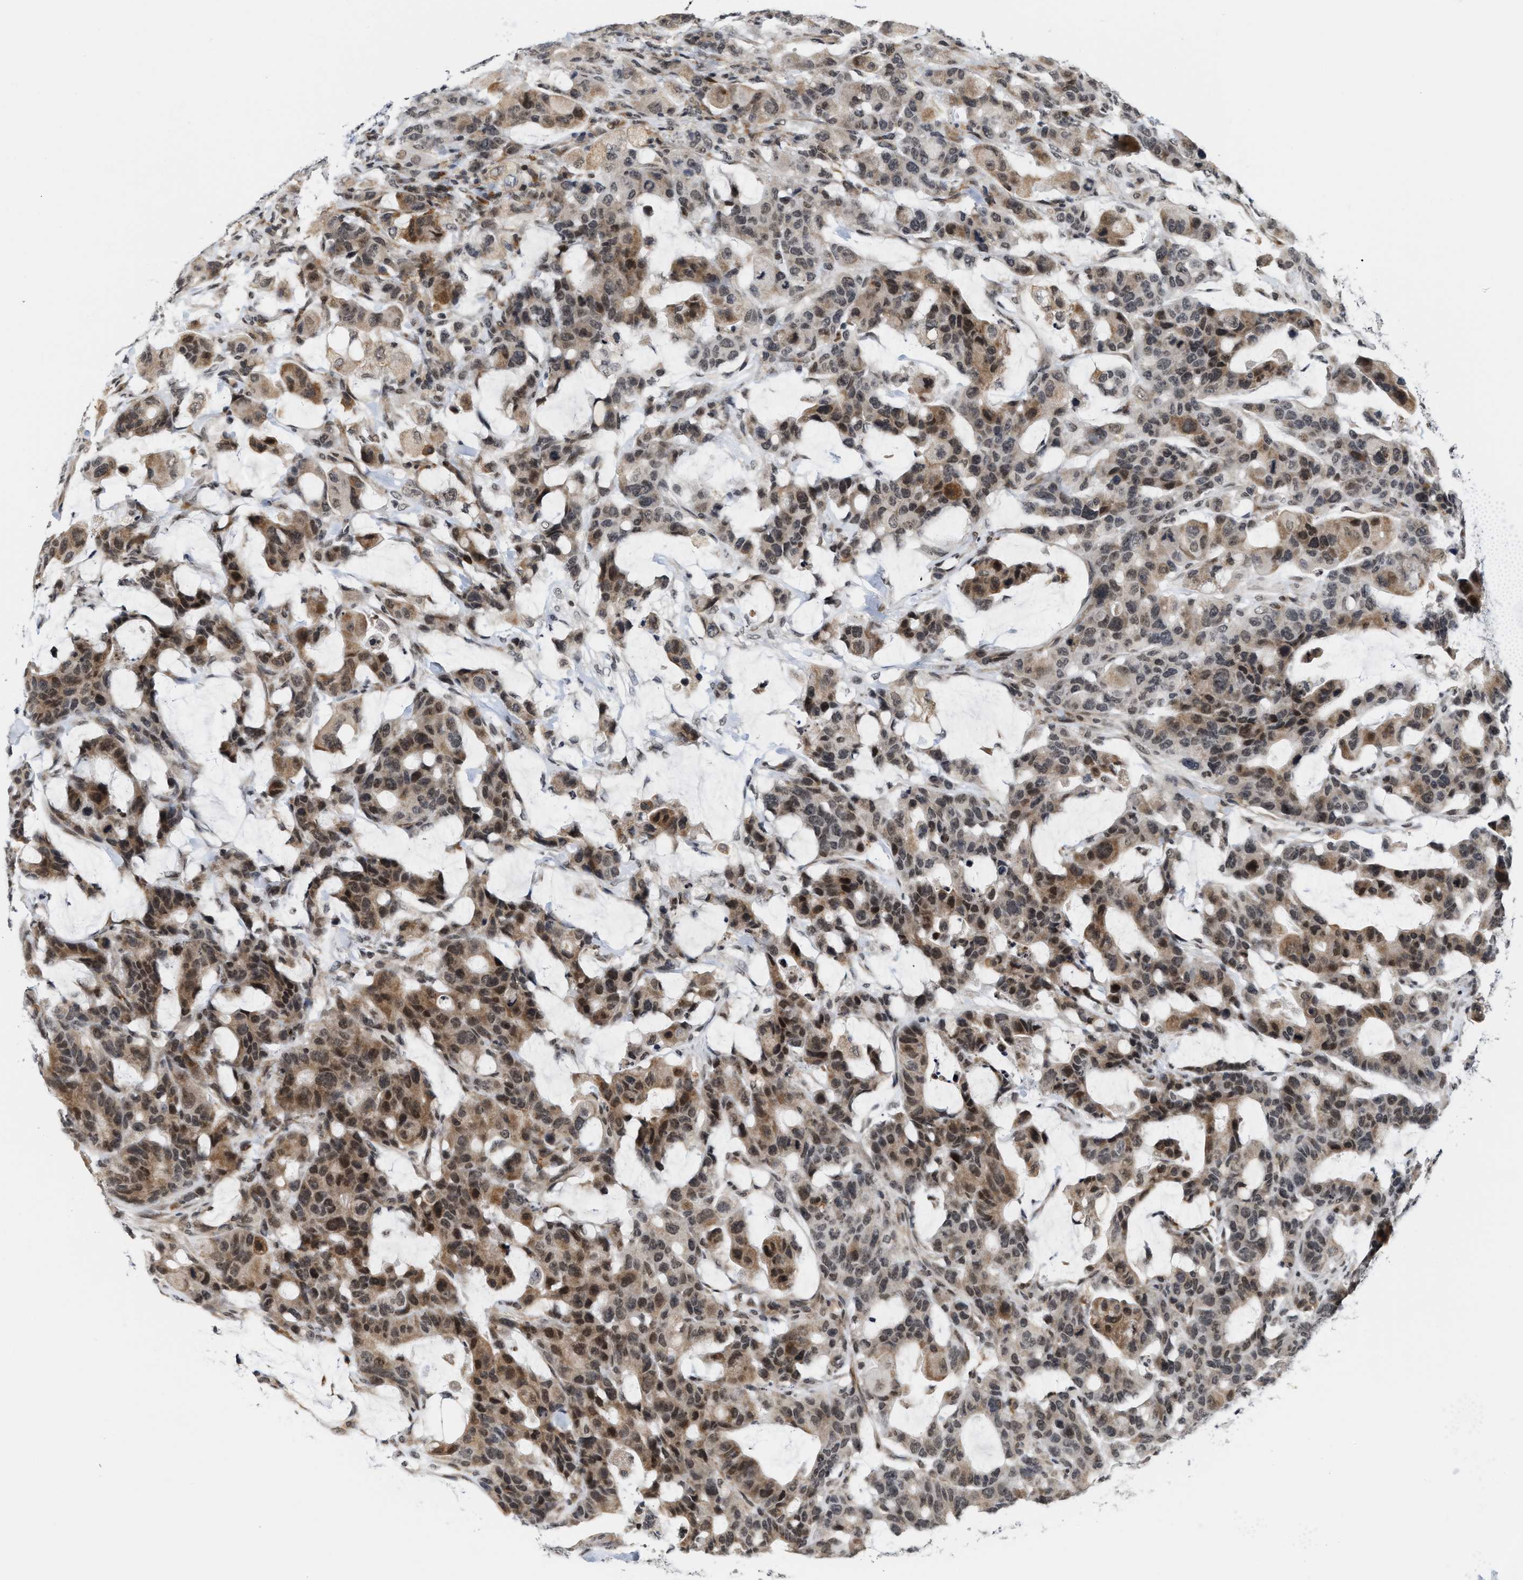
{"staining": {"intensity": "moderate", "quantity": ">75%", "location": "cytoplasmic/membranous,nuclear"}, "tissue": "colorectal cancer", "cell_type": "Tumor cells", "image_type": "cancer", "snomed": [{"axis": "morphology", "description": "Adenocarcinoma, NOS"}, {"axis": "topography", "description": "Colon"}], "caption": "Approximately >75% of tumor cells in colorectal cancer exhibit moderate cytoplasmic/membranous and nuclear protein positivity as visualized by brown immunohistochemical staining.", "gene": "ANKRD6", "patient": {"sex": "male", "age": 76}}